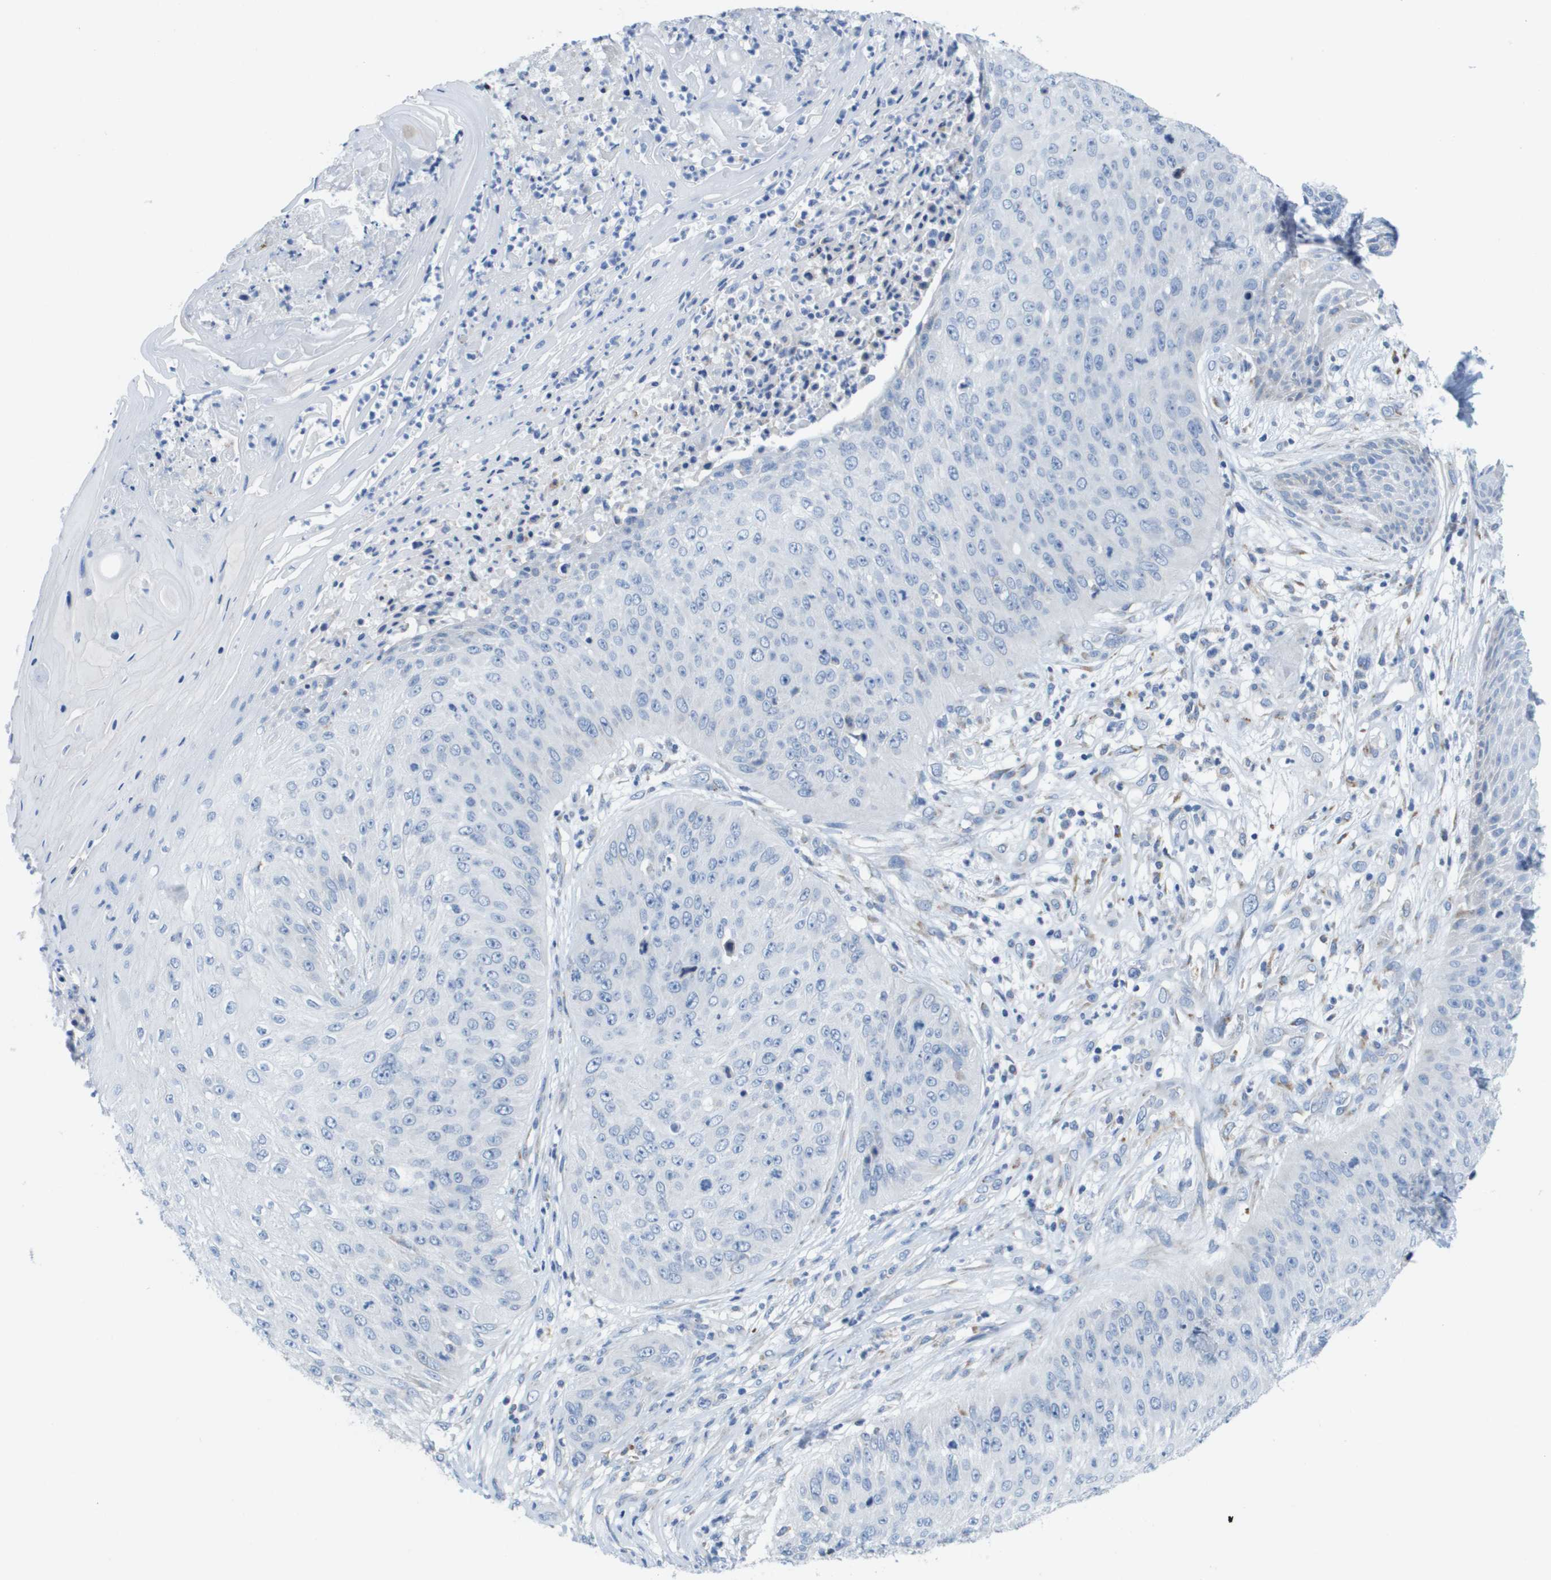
{"staining": {"intensity": "negative", "quantity": "none", "location": "none"}, "tissue": "skin cancer", "cell_type": "Tumor cells", "image_type": "cancer", "snomed": [{"axis": "morphology", "description": "Squamous cell carcinoma, NOS"}, {"axis": "topography", "description": "Skin"}], "caption": "Immunohistochemistry (IHC) of skin cancer (squamous cell carcinoma) reveals no staining in tumor cells.", "gene": "CD3G", "patient": {"sex": "female", "age": 80}}